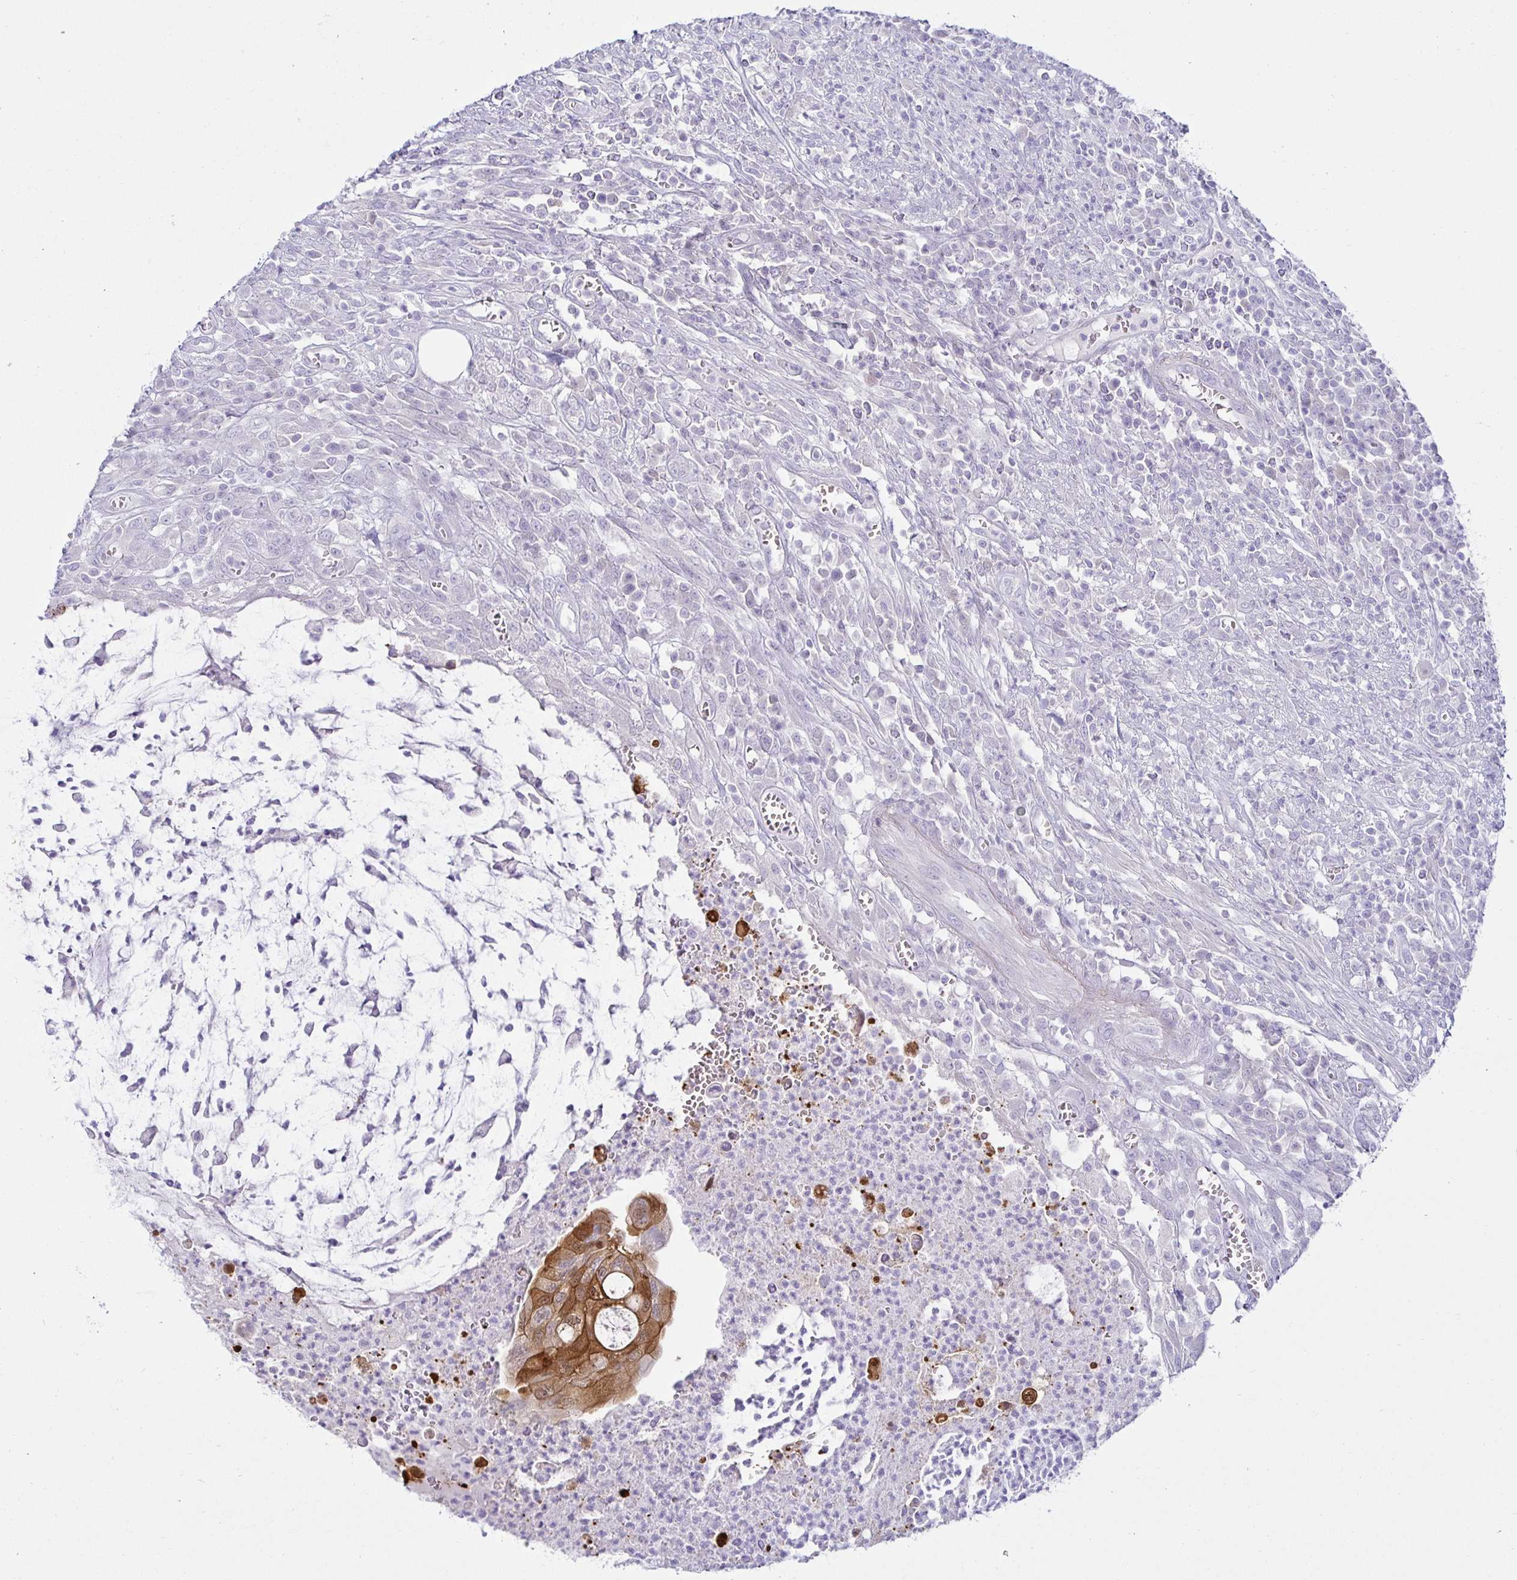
{"staining": {"intensity": "strong", "quantity": "<25%", "location": "cytoplasmic/membranous"}, "tissue": "colorectal cancer", "cell_type": "Tumor cells", "image_type": "cancer", "snomed": [{"axis": "morphology", "description": "Adenocarcinoma, NOS"}, {"axis": "topography", "description": "Colon"}], "caption": "Human colorectal adenocarcinoma stained with a brown dye displays strong cytoplasmic/membranous positive expression in approximately <25% of tumor cells.", "gene": "MON2", "patient": {"sex": "male", "age": 65}}